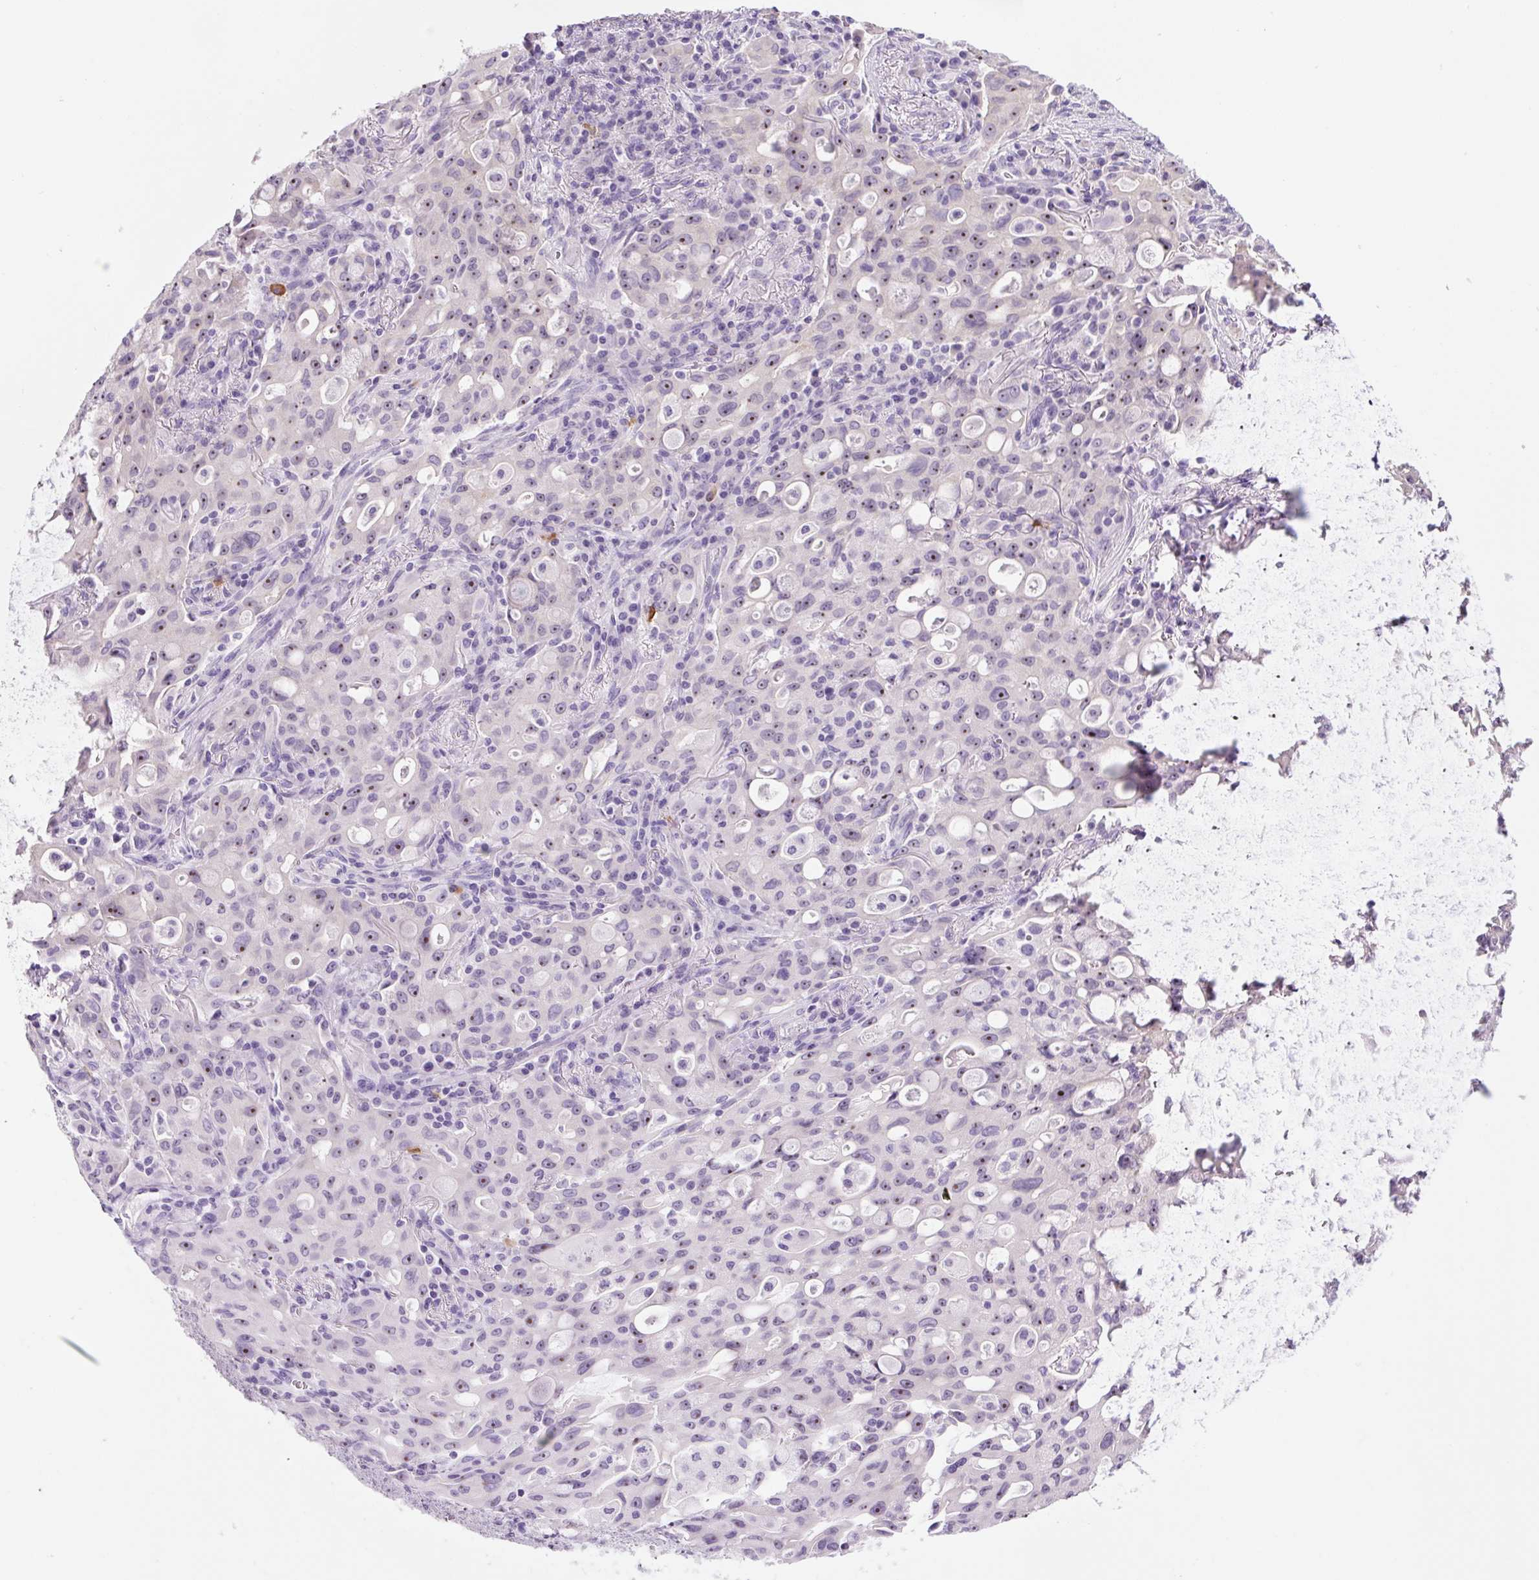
{"staining": {"intensity": "negative", "quantity": "none", "location": "none"}, "tissue": "lung cancer", "cell_type": "Tumor cells", "image_type": "cancer", "snomed": [{"axis": "morphology", "description": "Adenocarcinoma, NOS"}, {"axis": "topography", "description": "Lung"}], "caption": "Tumor cells are negative for protein expression in human lung cancer (adenocarcinoma). Brightfield microscopy of immunohistochemistry stained with DAB (brown) and hematoxylin (blue), captured at high magnification.", "gene": "TMEM151B", "patient": {"sex": "female", "age": 44}}